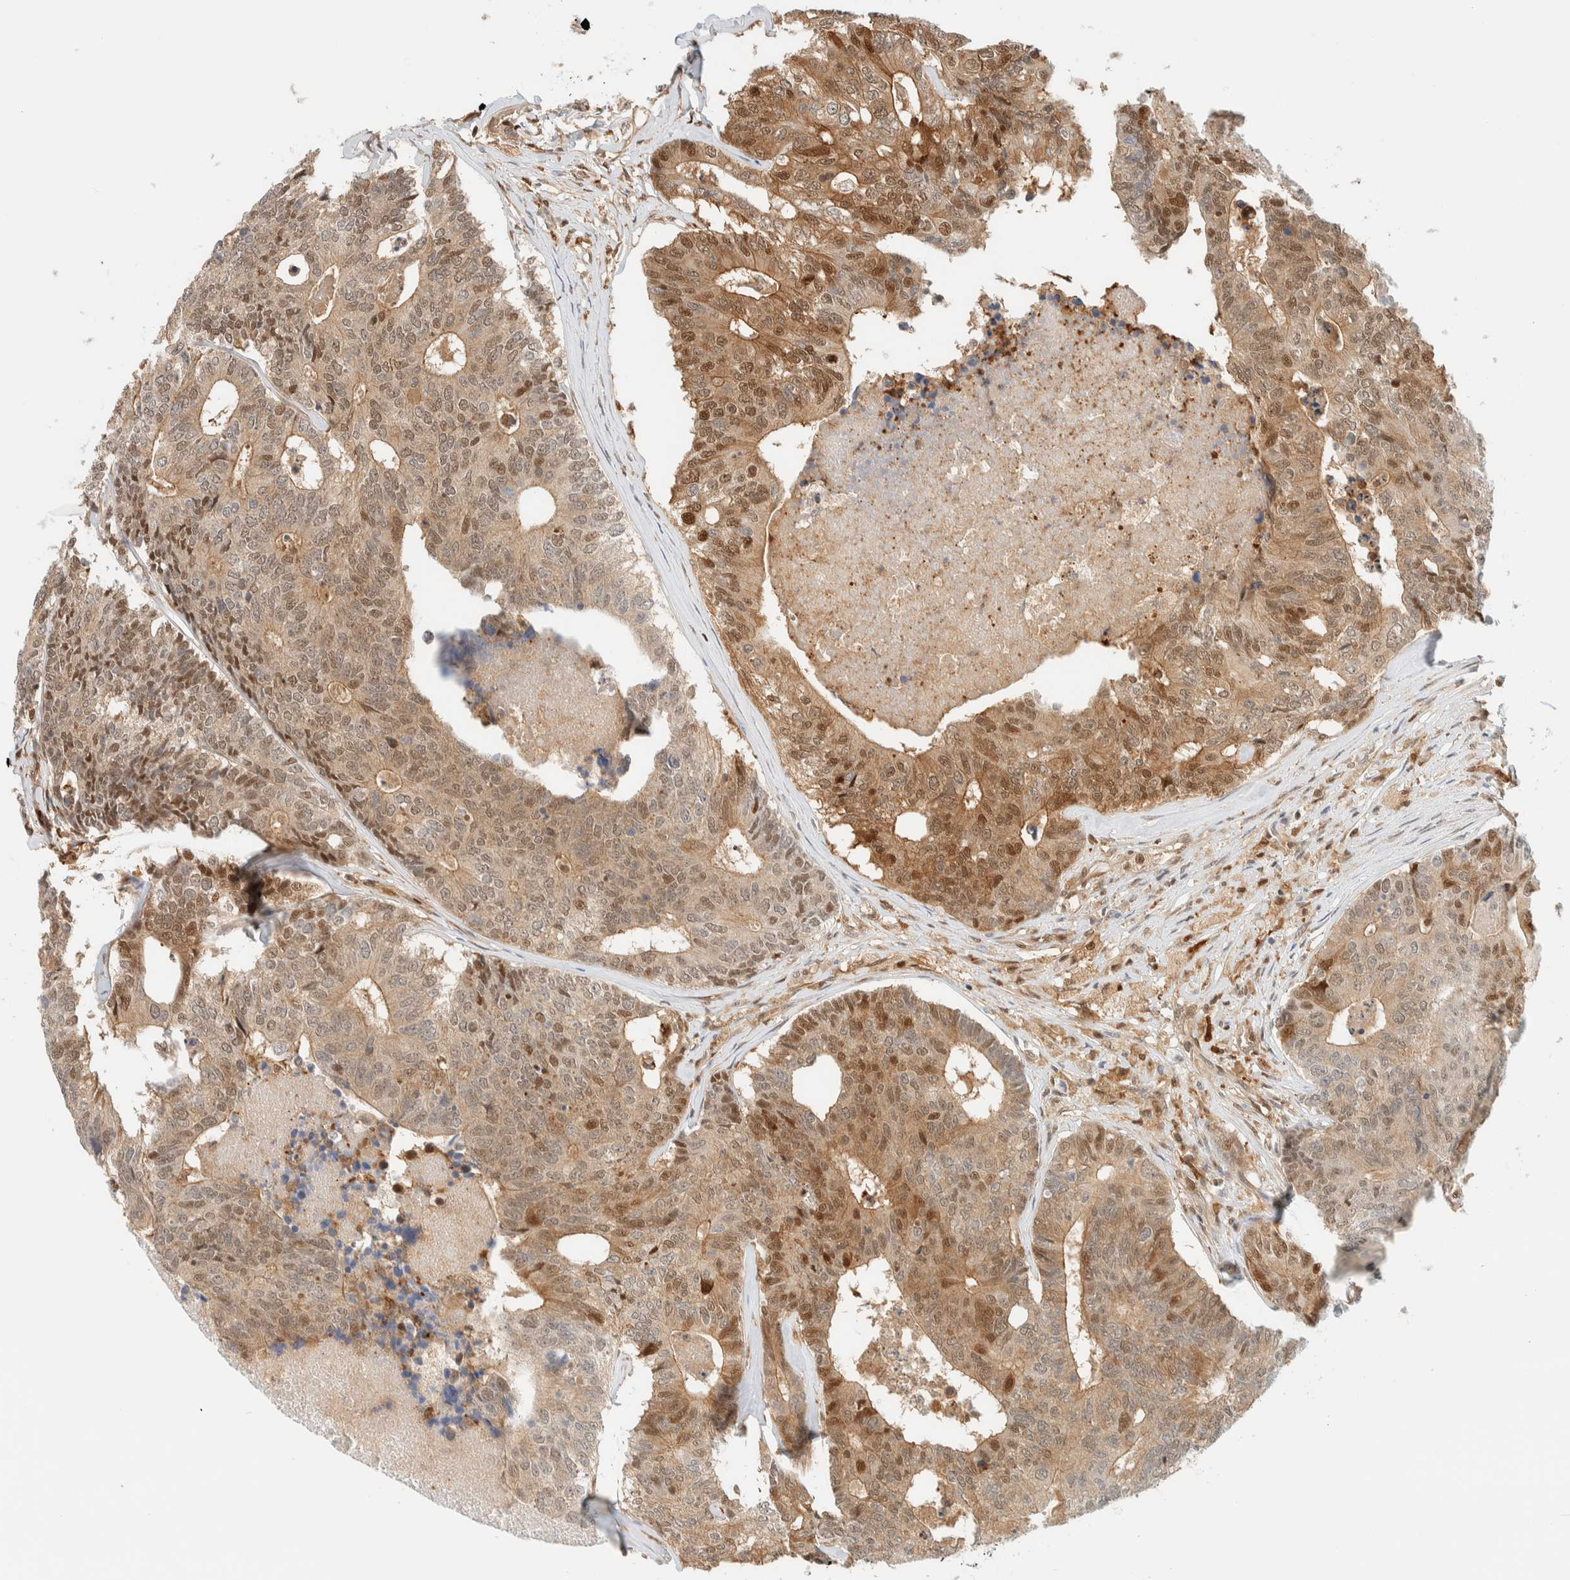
{"staining": {"intensity": "moderate", "quantity": ">75%", "location": "cytoplasmic/membranous,nuclear"}, "tissue": "colorectal cancer", "cell_type": "Tumor cells", "image_type": "cancer", "snomed": [{"axis": "morphology", "description": "Adenocarcinoma, NOS"}, {"axis": "topography", "description": "Colon"}], "caption": "This is a micrograph of IHC staining of colorectal cancer (adenocarcinoma), which shows moderate positivity in the cytoplasmic/membranous and nuclear of tumor cells.", "gene": "ZBTB37", "patient": {"sex": "female", "age": 67}}